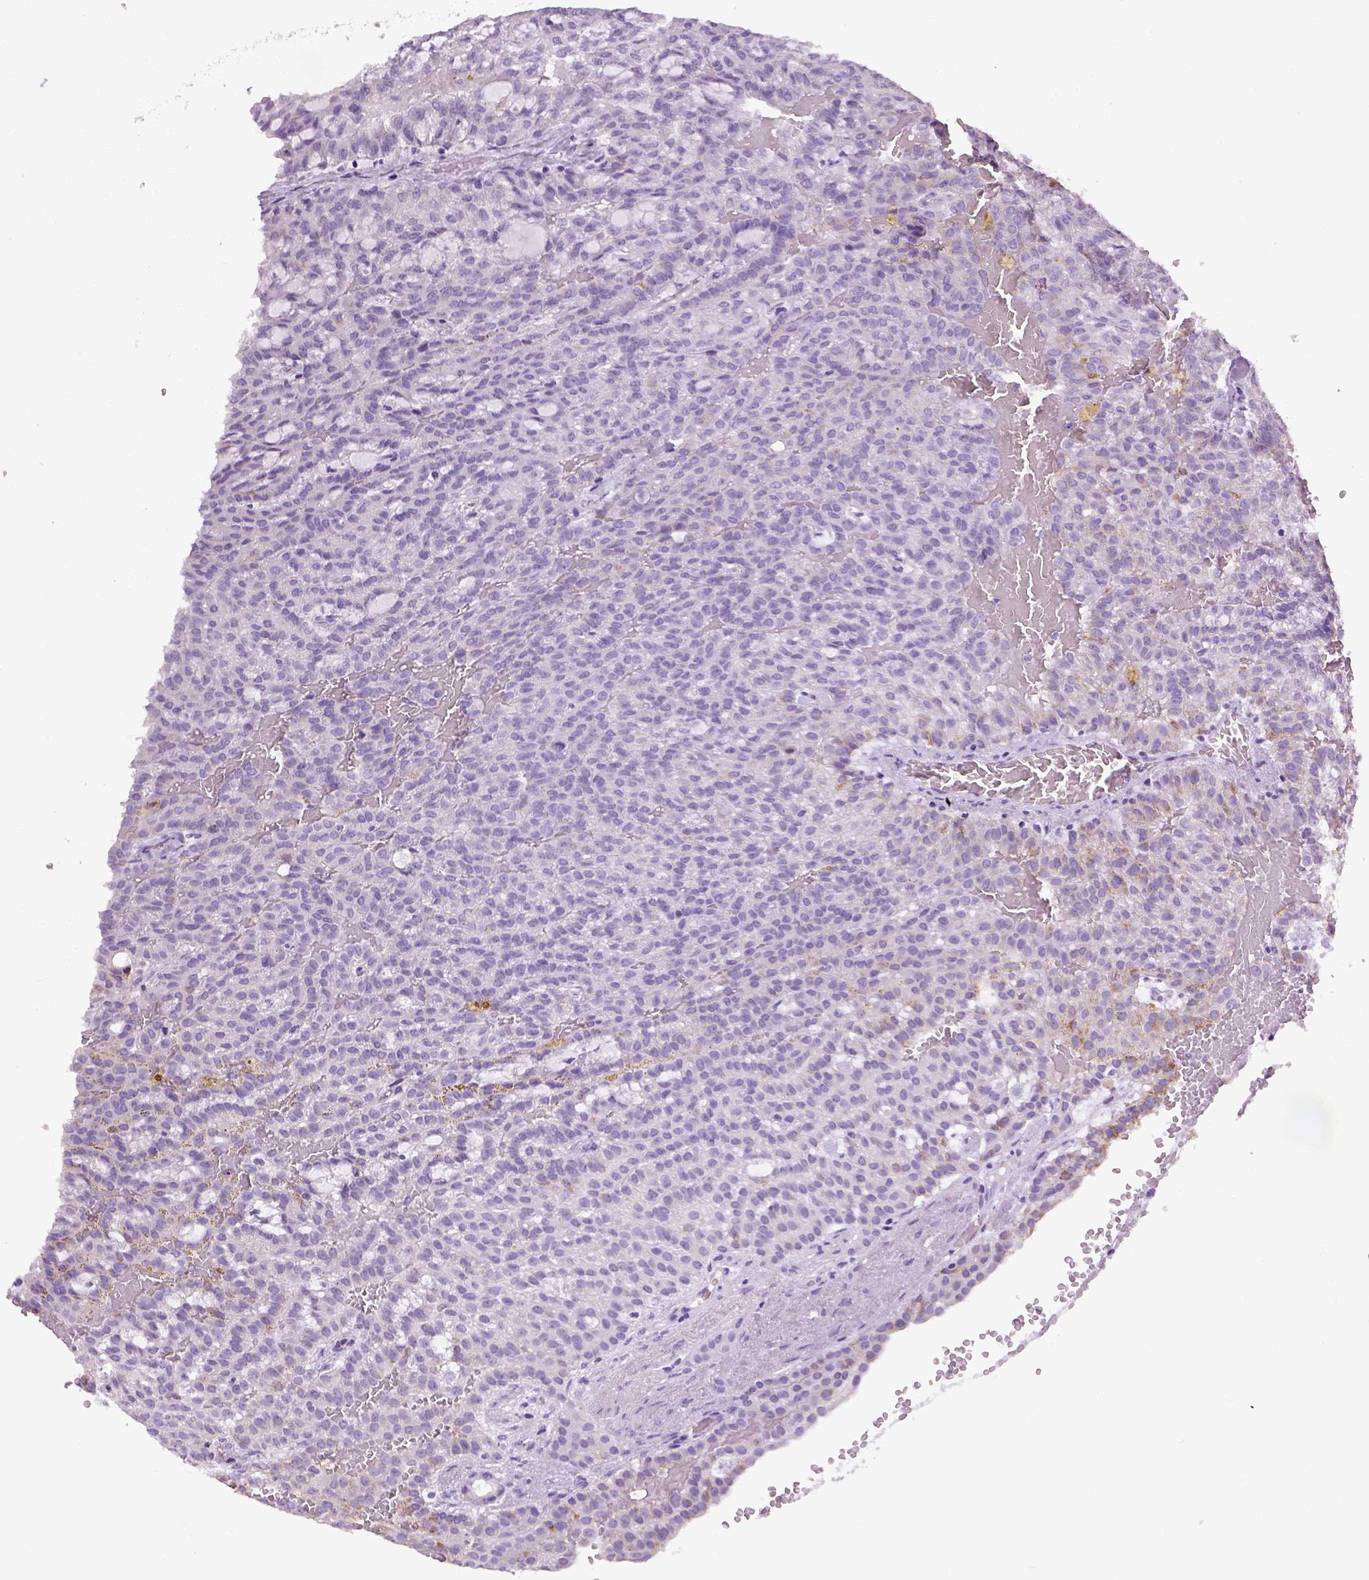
{"staining": {"intensity": "negative", "quantity": "none", "location": "none"}, "tissue": "renal cancer", "cell_type": "Tumor cells", "image_type": "cancer", "snomed": [{"axis": "morphology", "description": "Adenocarcinoma, NOS"}, {"axis": "topography", "description": "Kidney"}], "caption": "This image is of adenocarcinoma (renal) stained with immunohistochemistry (IHC) to label a protein in brown with the nuclei are counter-stained blue. There is no positivity in tumor cells.", "gene": "CYP24A1", "patient": {"sex": "male", "age": 63}}